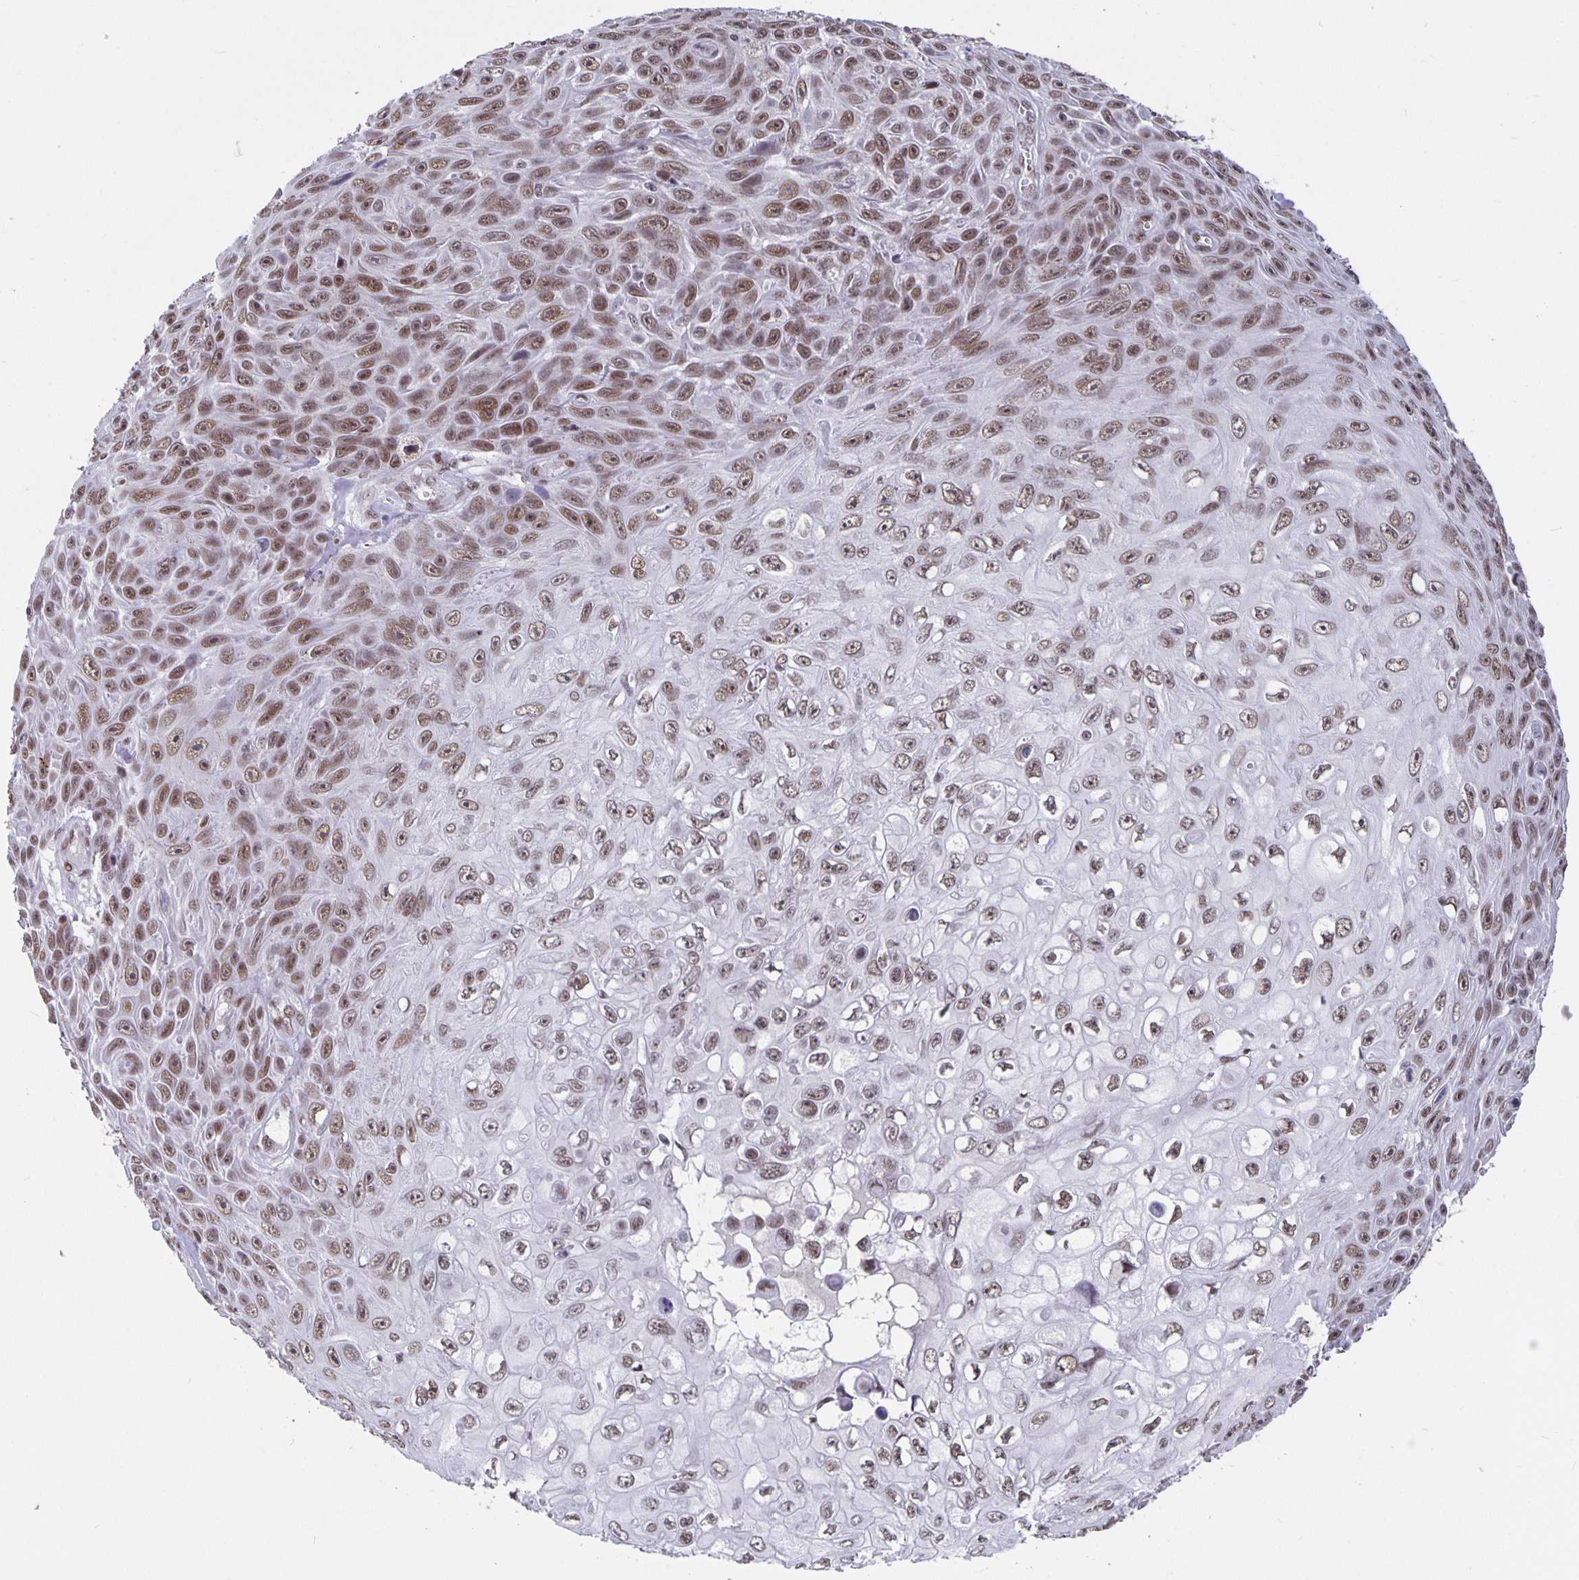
{"staining": {"intensity": "moderate", "quantity": ">75%", "location": "nuclear"}, "tissue": "skin cancer", "cell_type": "Tumor cells", "image_type": "cancer", "snomed": [{"axis": "morphology", "description": "Squamous cell carcinoma, NOS"}, {"axis": "topography", "description": "Skin"}], "caption": "Brown immunohistochemical staining in skin cancer demonstrates moderate nuclear positivity in approximately >75% of tumor cells.", "gene": "PBX2", "patient": {"sex": "male", "age": 82}}